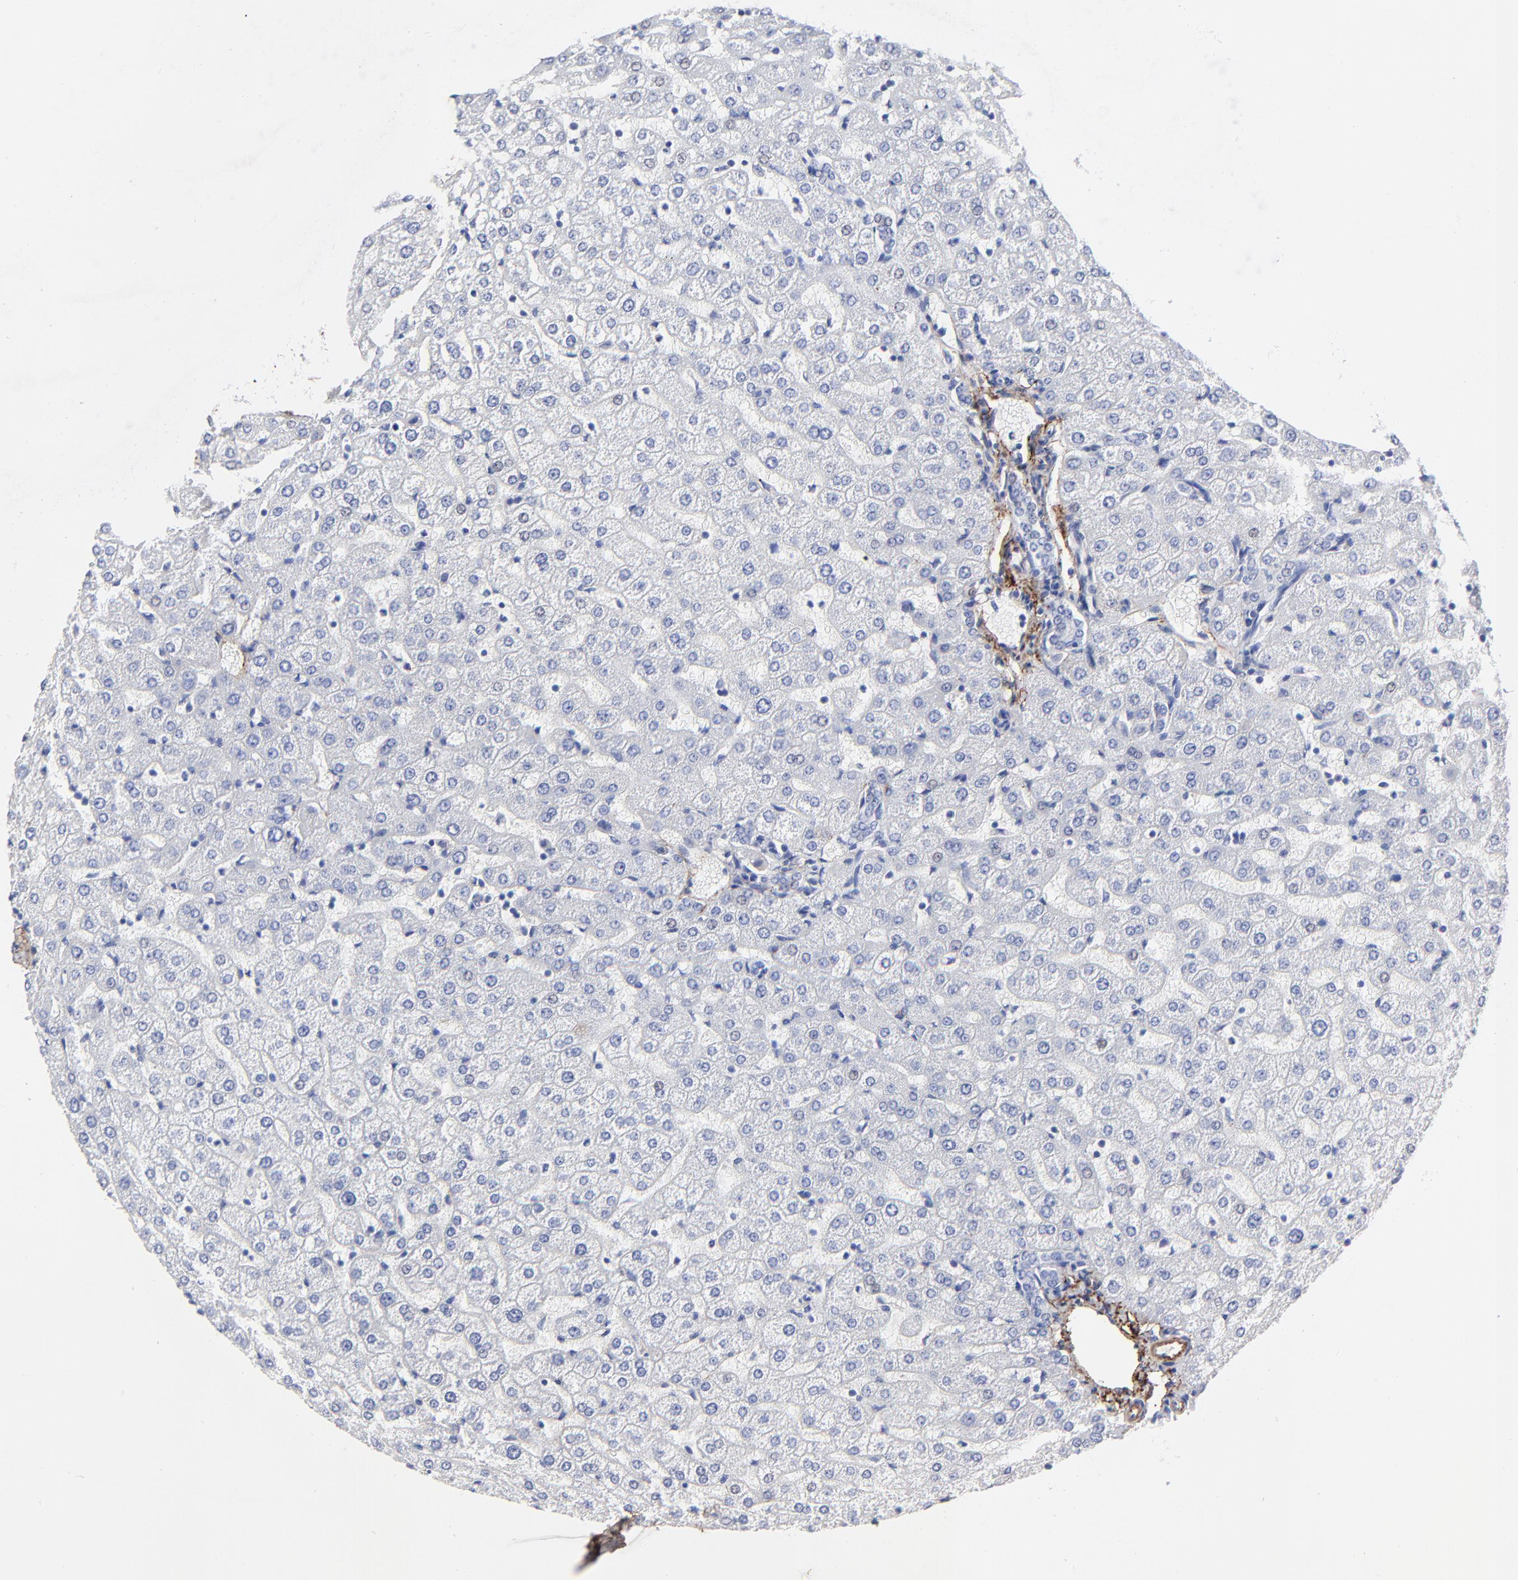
{"staining": {"intensity": "negative", "quantity": "none", "location": "none"}, "tissue": "liver", "cell_type": "Cholangiocytes", "image_type": "normal", "snomed": [{"axis": "morphology", "description": "Normal tissue, NOS"}, {"axis": "morphology", "description": "Fibrosis, NOS"}, {"axis": "topography", "description": "Liver"}], "caption": "IHC image of unremarkable liver: human liver stained with DAB (3,3'-diaminobenzidine) demonstrates no significant protein positivity in cholangiocytes. Nuclei are stained in blue.", "gene": "FBLN2", "patient": {"sex": "female", "age": 29}}